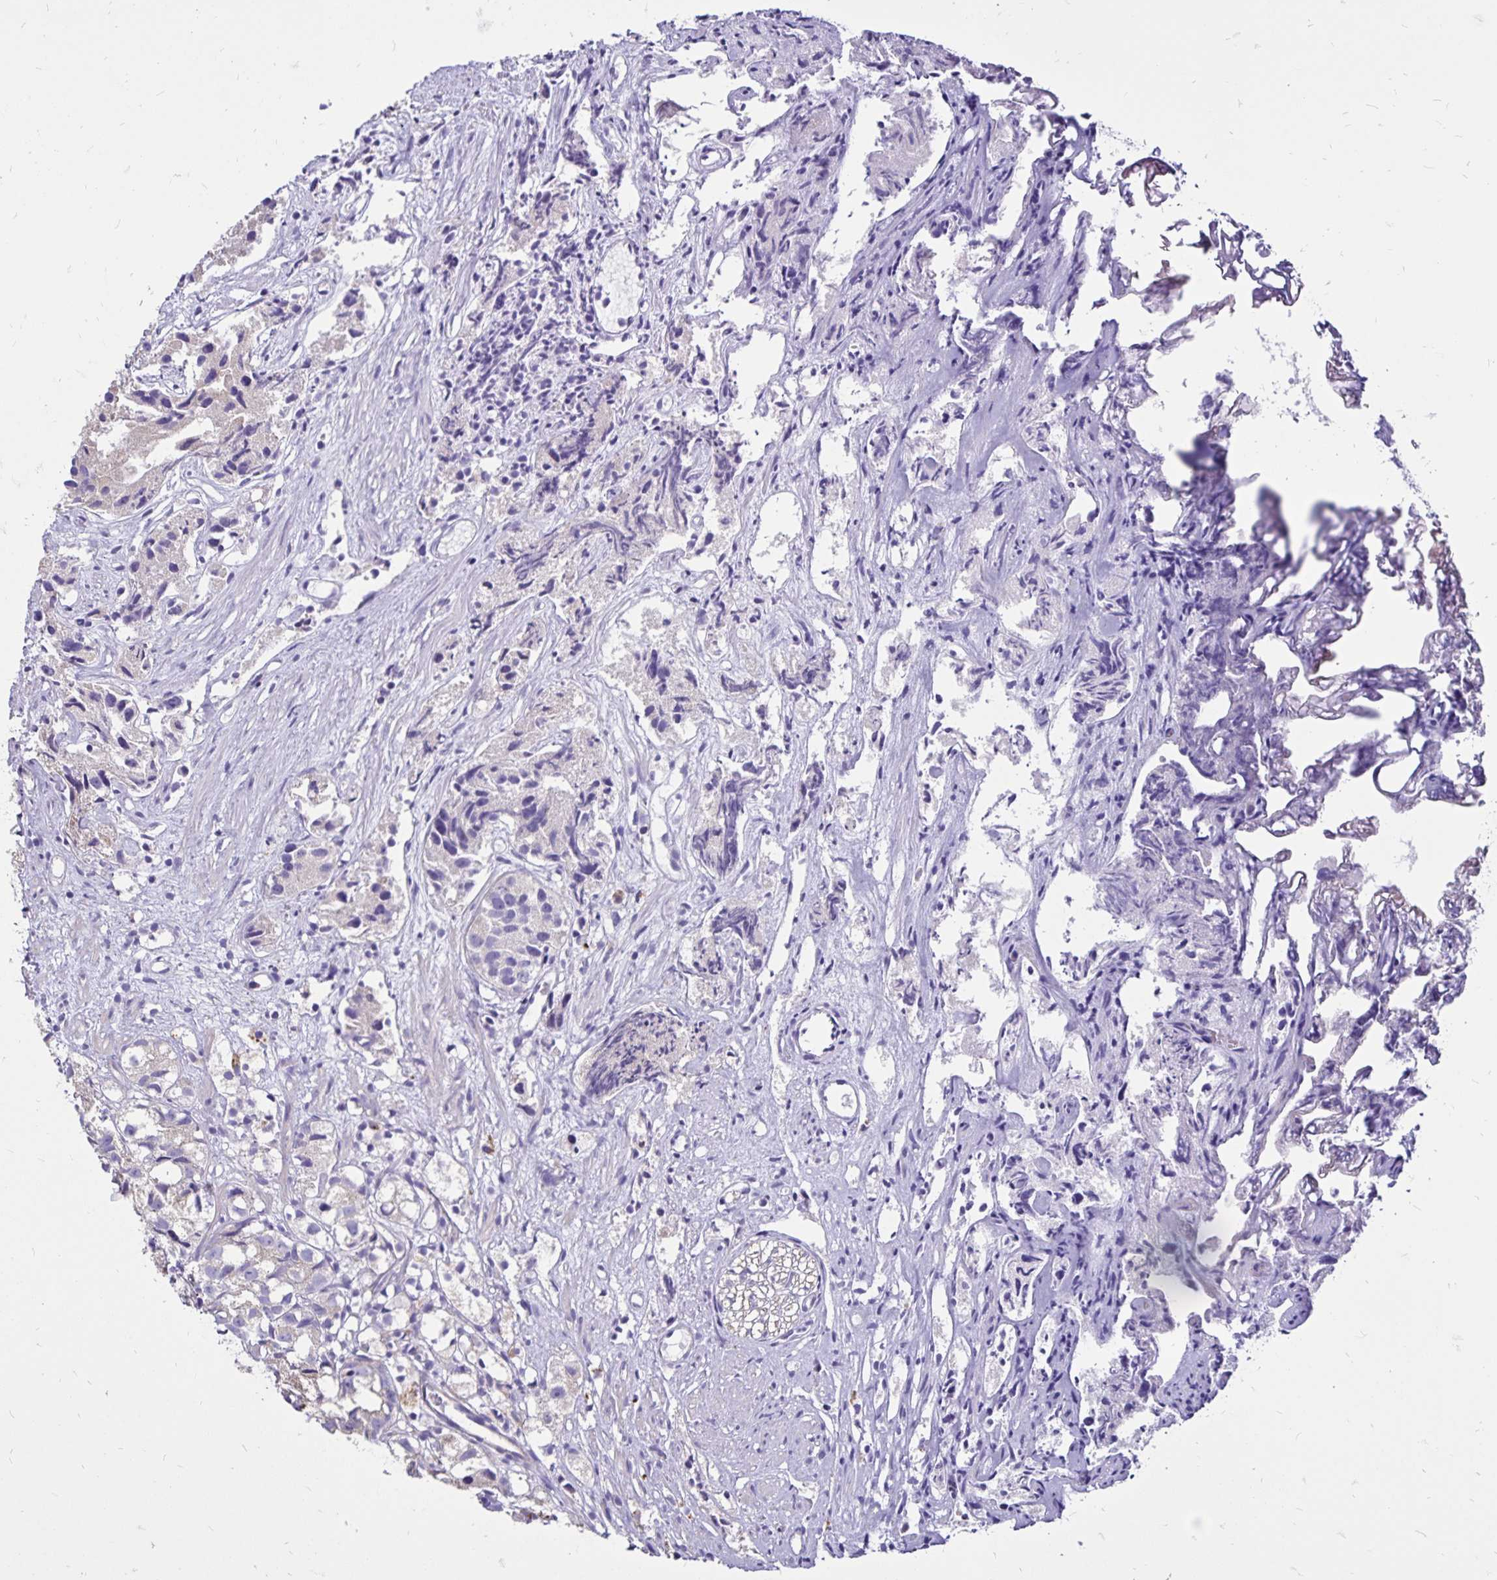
{"staining": {"intensity": "negative", "quantity": "none", "location": "none"}, "tissue": "prostate cancer", "cell_type": "Tumor cells", "image_type": "cancer", "snomed": [{"axis": "morphology", "description": "Adenocarcinoma, High grade"}, {"axis": "topography", "description": "Prostate"}], "caption": "This is a histopathology image of IHC staining of high-grade adenocarcinoma (prostate), which shows no expression in tumor cells.", "gene": "EVPL", "patient": {"sex": "male", "age": 68}}